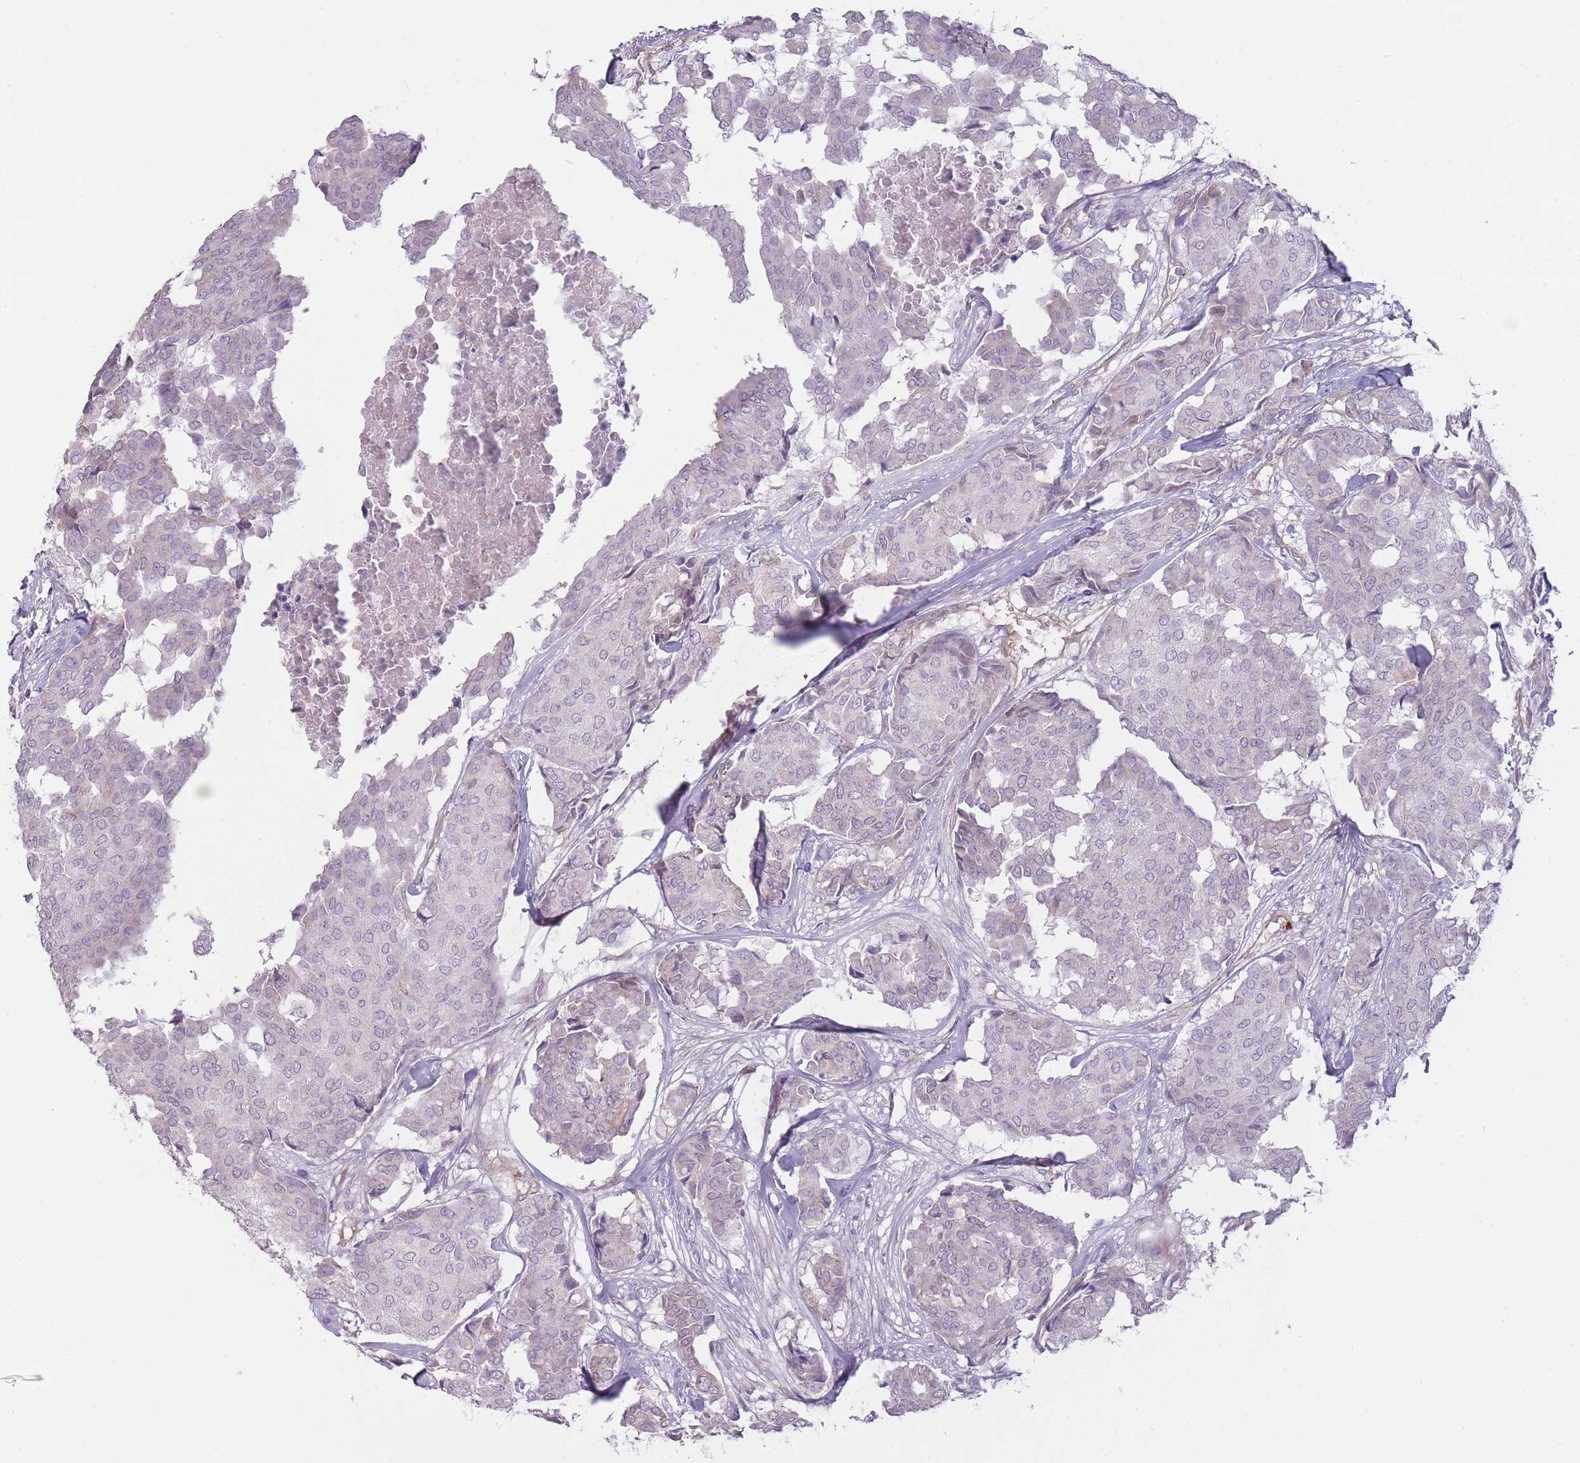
{"staining": {"intensity": "negative", "quantity": "none", "location": "none"}, "tissue": "breast cancer", "cell_type": "Tumor cells", "image_type": "cancer", "snomed": [{"axis": "morphology", "description": "Duct carcinoma"}, {"axis": "topography", "description": "Breast"}], "caption": "Protein analysis of breast invasive ductal carcinoma reveals no significant positivity in tumor cells.", "gene": "PGRMC2", "patient": {"sex": "female", "age": 75}}